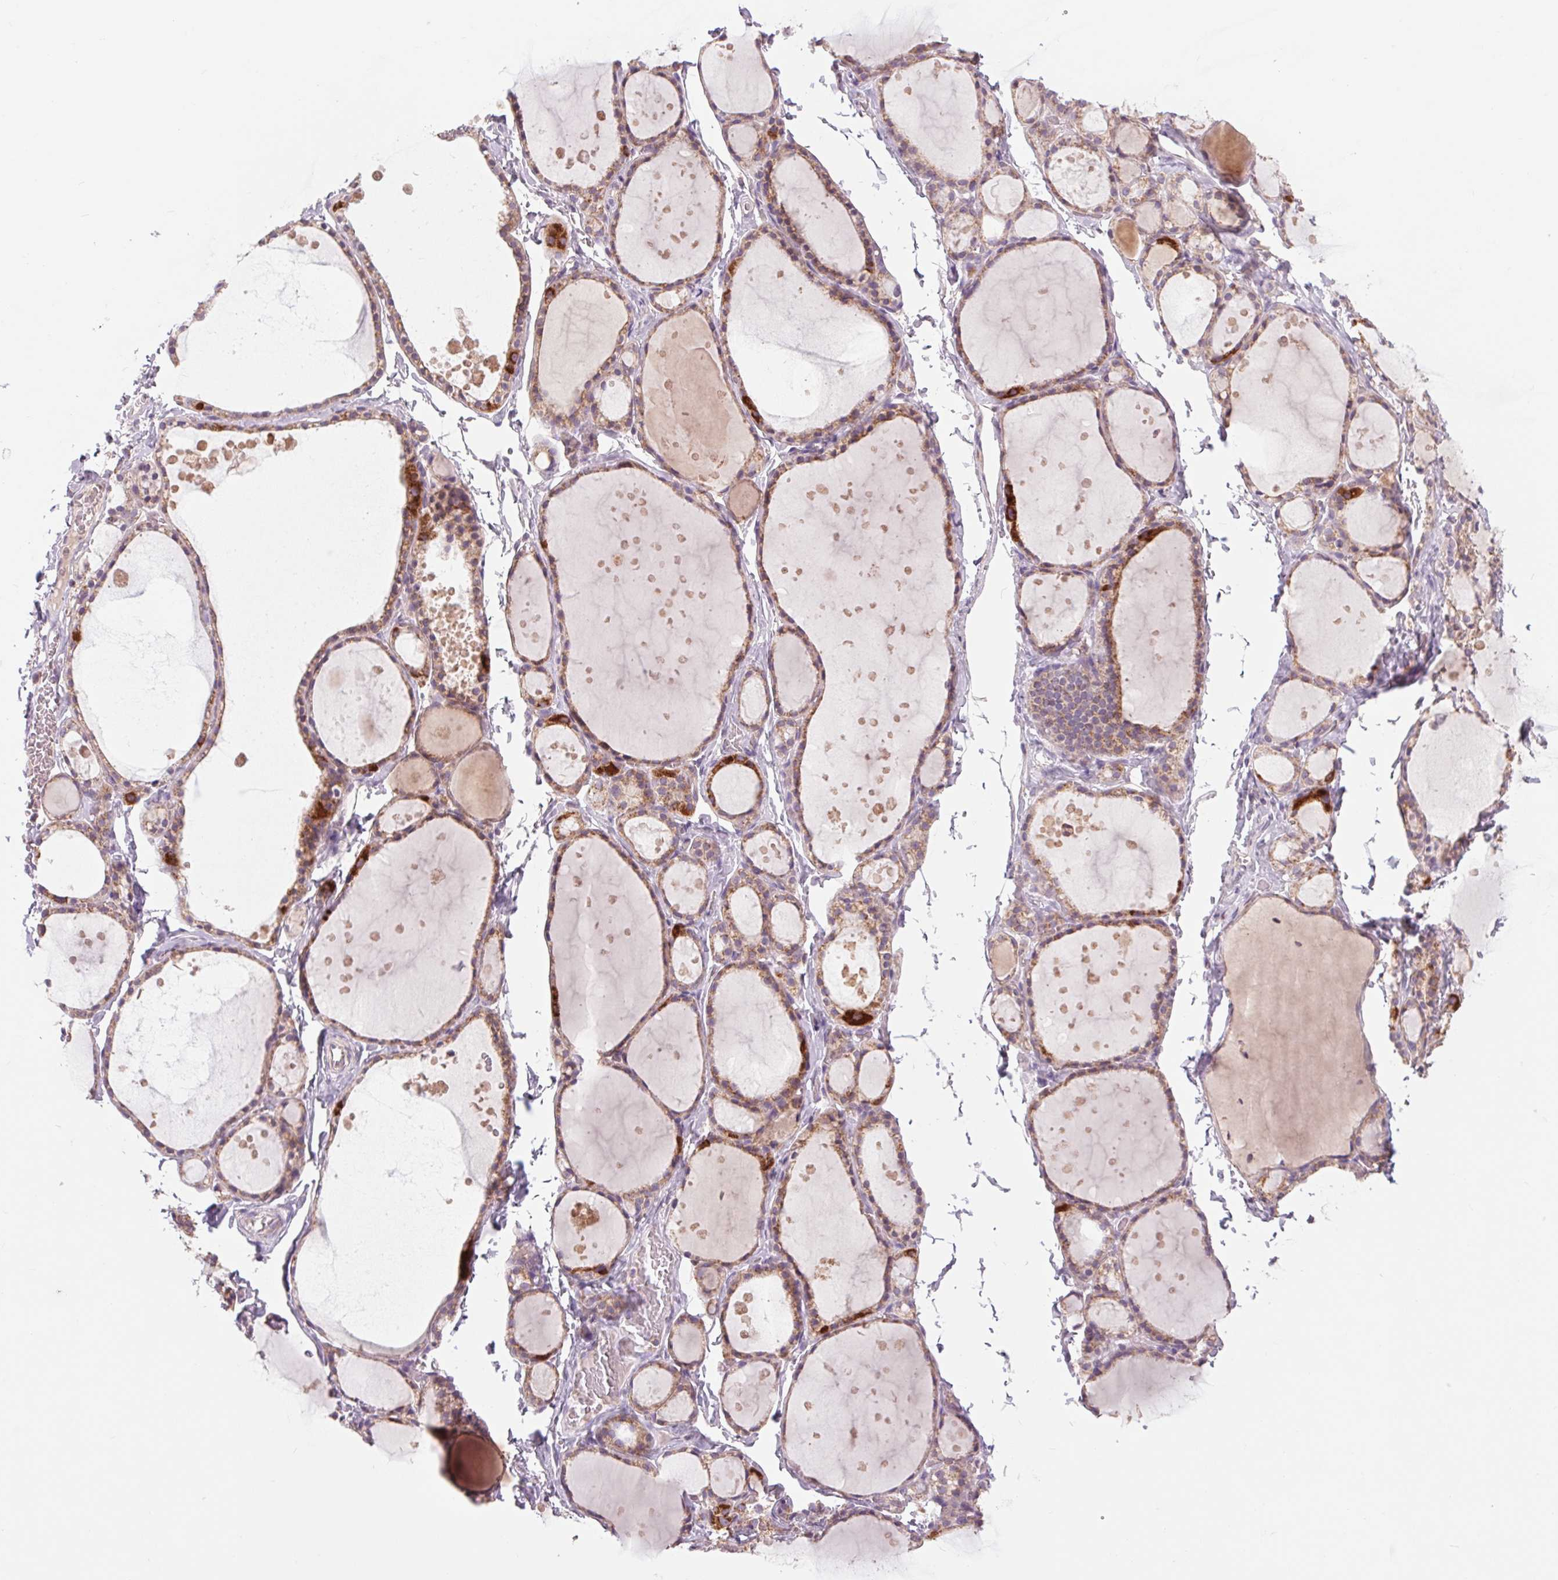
{"staining": {"intensity": "moderate", "quantity": ">75%", "location": "cytoplasmic/membranous"}, "tissue": "thyroid gland", "cell_type": "Glandular cells", "image_type": "normal", "snomed": [{"axis": "morphology", "description": "Normal tissue, NOS"}, {"axis": "topography", "description": "Thyroid gland"}], "caption": "Brown immunohistochemical staining in benign thyroid gland exhibits moderate cytoplasmic/membranous positivity in approximately >75% of glandular cells.", "gene": "COX6A1", "patient": {"sex": "male", "age": 68}}